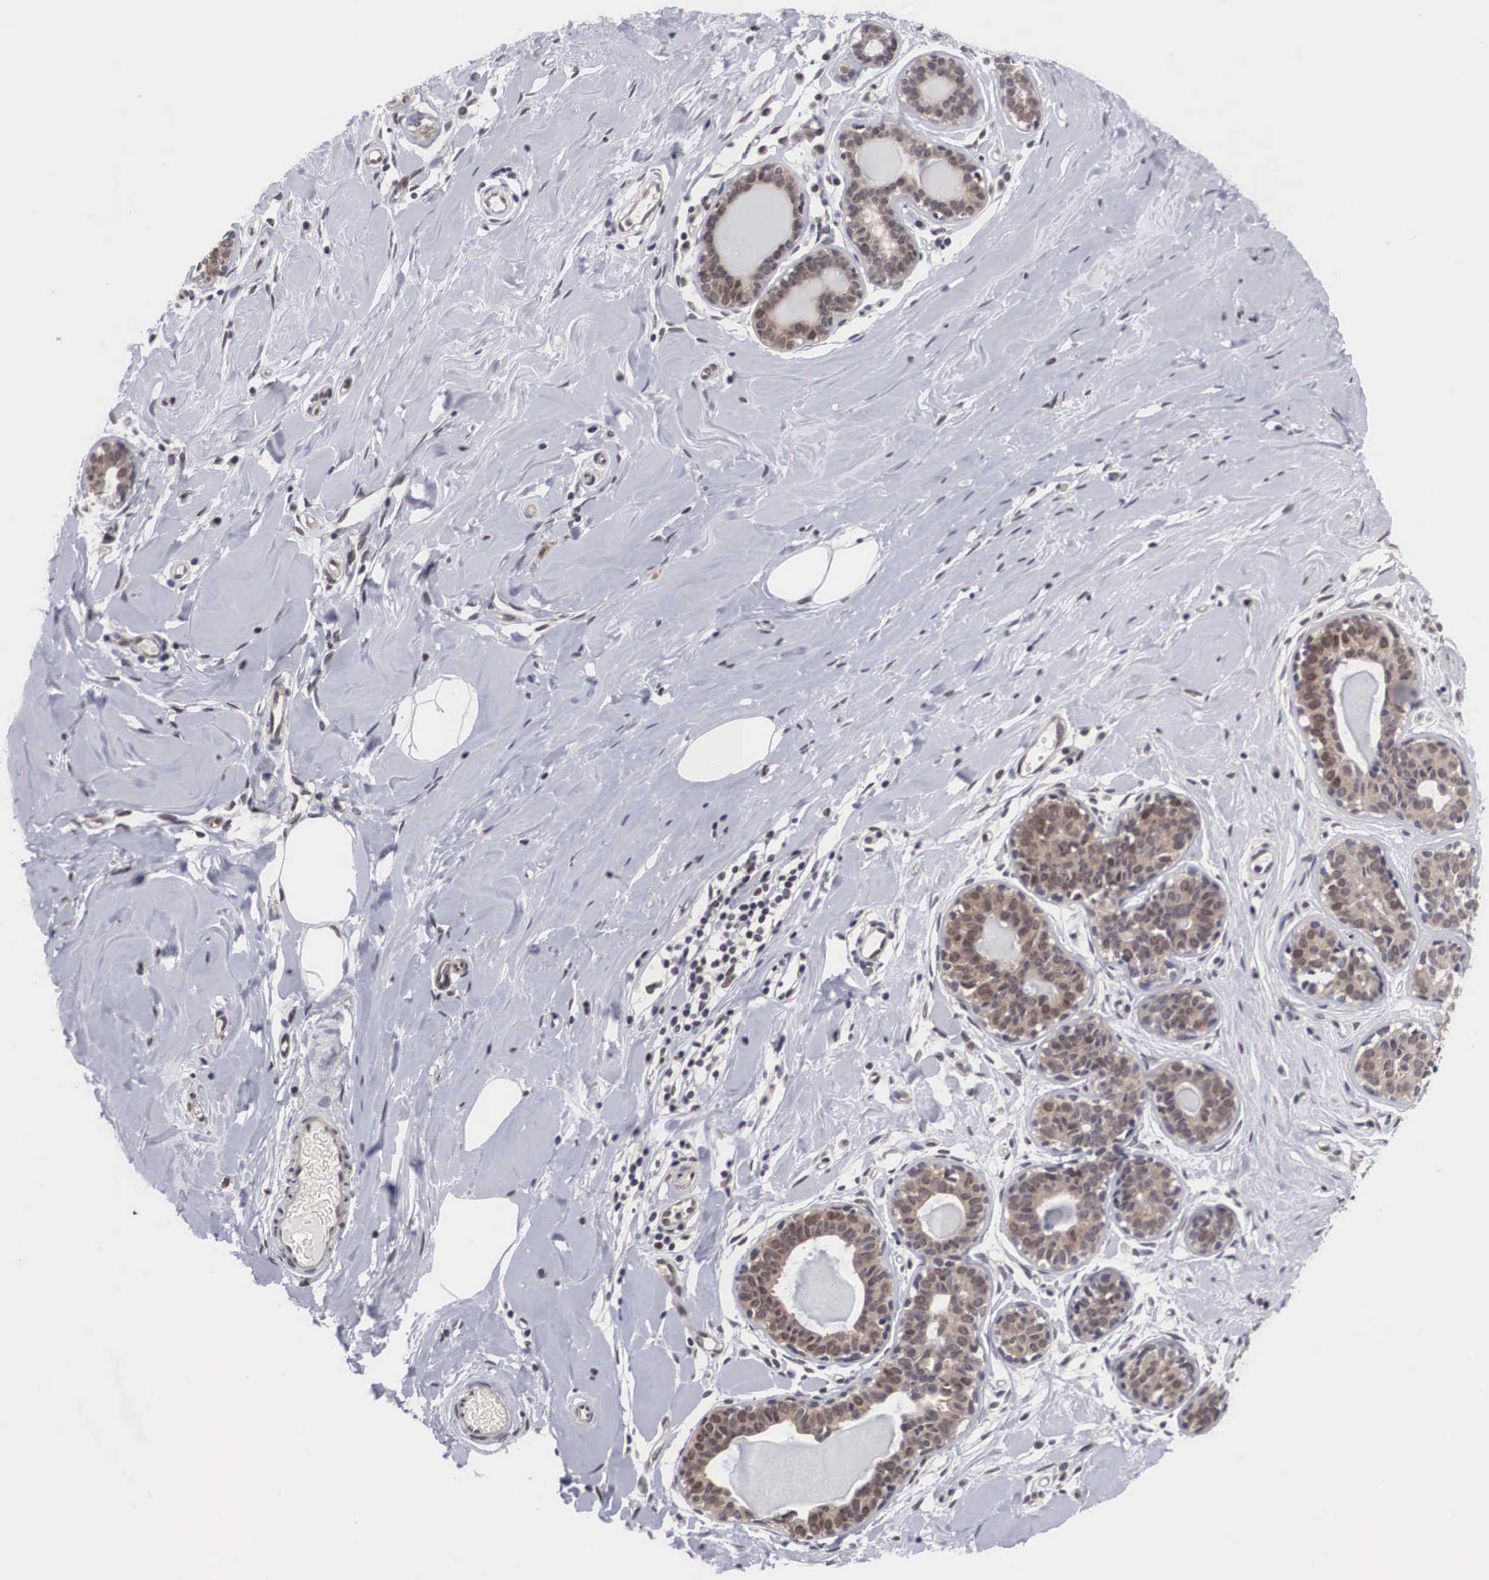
{"staining": {"intensity": "negative", "quantity": "none", "location": "none"}, "tissue": "breast", "cell_type": "Adipocytes", "image_type": "normal", "snomed": [{"axis": "morphology", "description": "Normal tissue, NOS"}, {"axis": "topography", "description": "Breast"}], "caption": "This is a histopathology image of immunohistochemistry staining of benign breast, which shows no positivity in adipocytes.", "gene": "OTX2", "patient": {"sex": "female", "age": 44}}